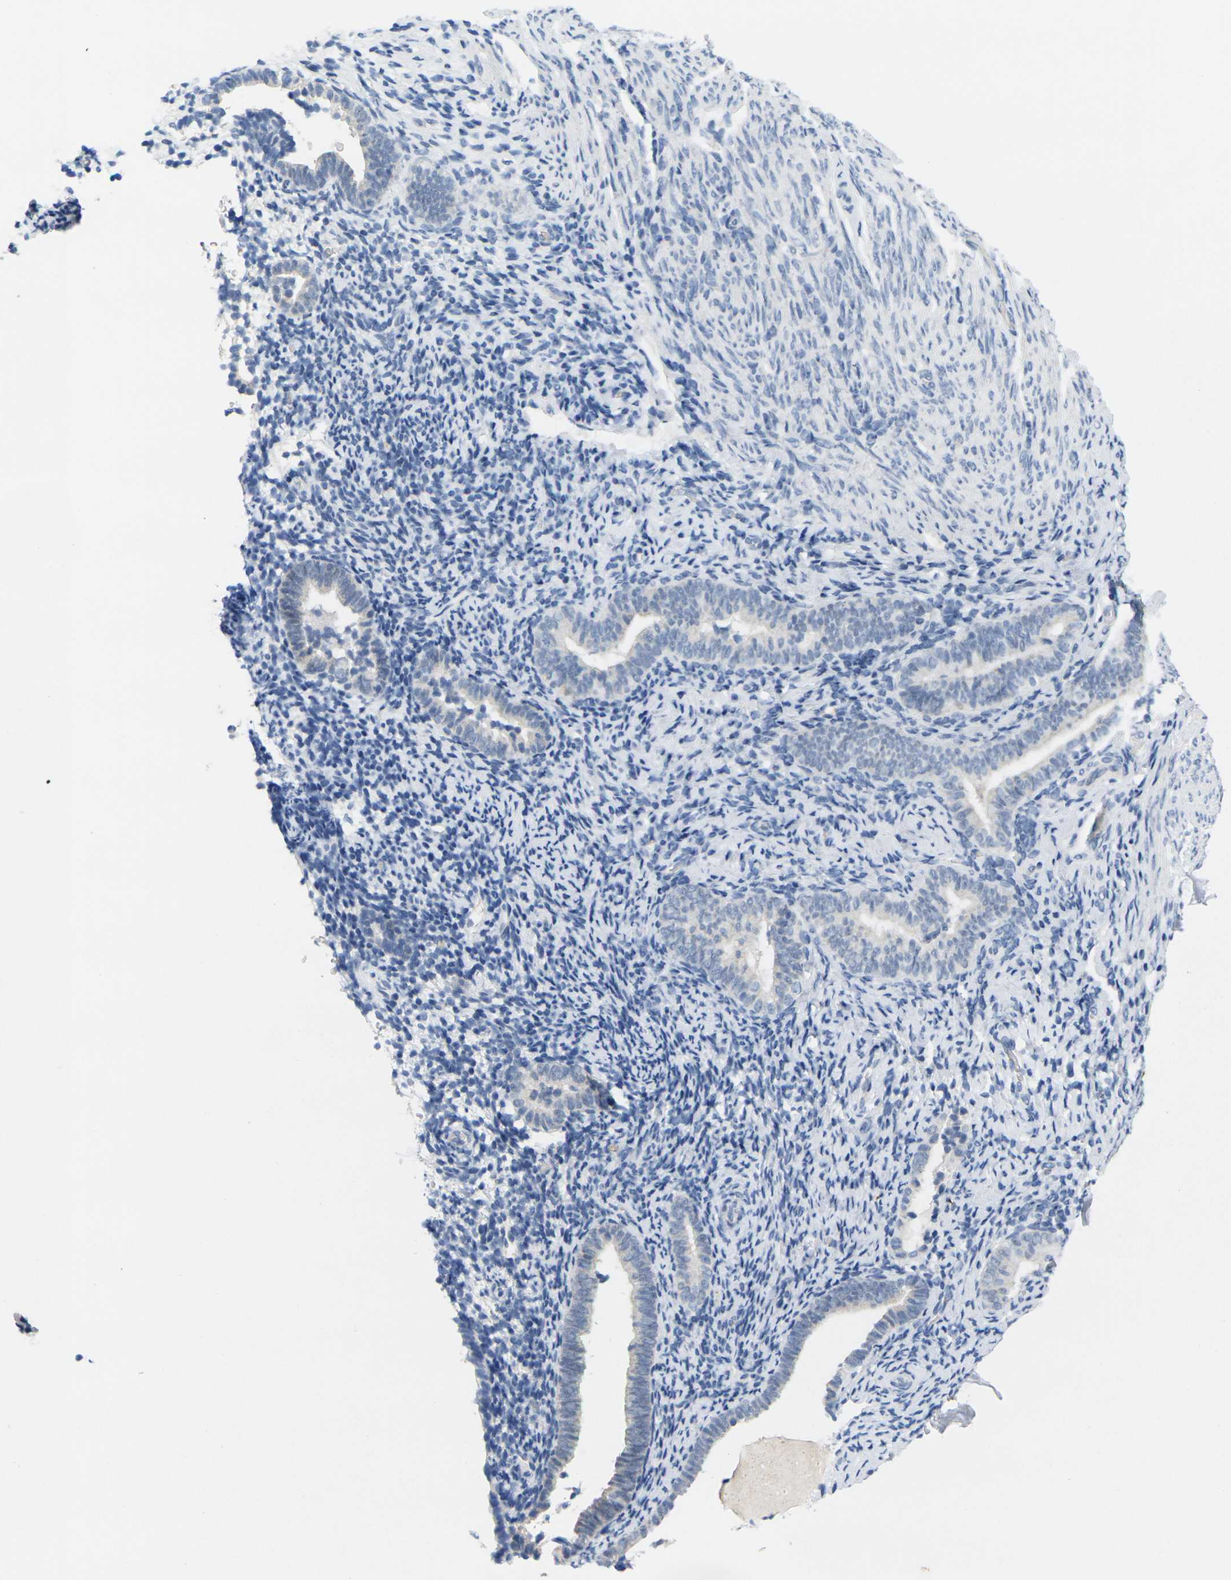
{"staining": {"intensity": "negative", "quantity": "none", "location": "none"}, "tissue": "endometrium", "cell_type": "Cells in endometrial stroma", "image_type": "normal", "snomed": [{"axis": "morphology", "description": "Normal tissue, NOS"}, {"axis": "topography", "description": "Endometrium"}], "caption": "IHC histopathology image of unremarkable human endometrium stained for a protein (brown), which demonstrates no expression in cells in endometrial stroma. (Stains: DAB (3,3'-diaminobenzidine) immunohistochemistry with hematoxylin counter stain, Microscopy: brightfield microscopy at high magnification).", "gene": "CDK2", "patient": {"sex": "female", "age": 51}}